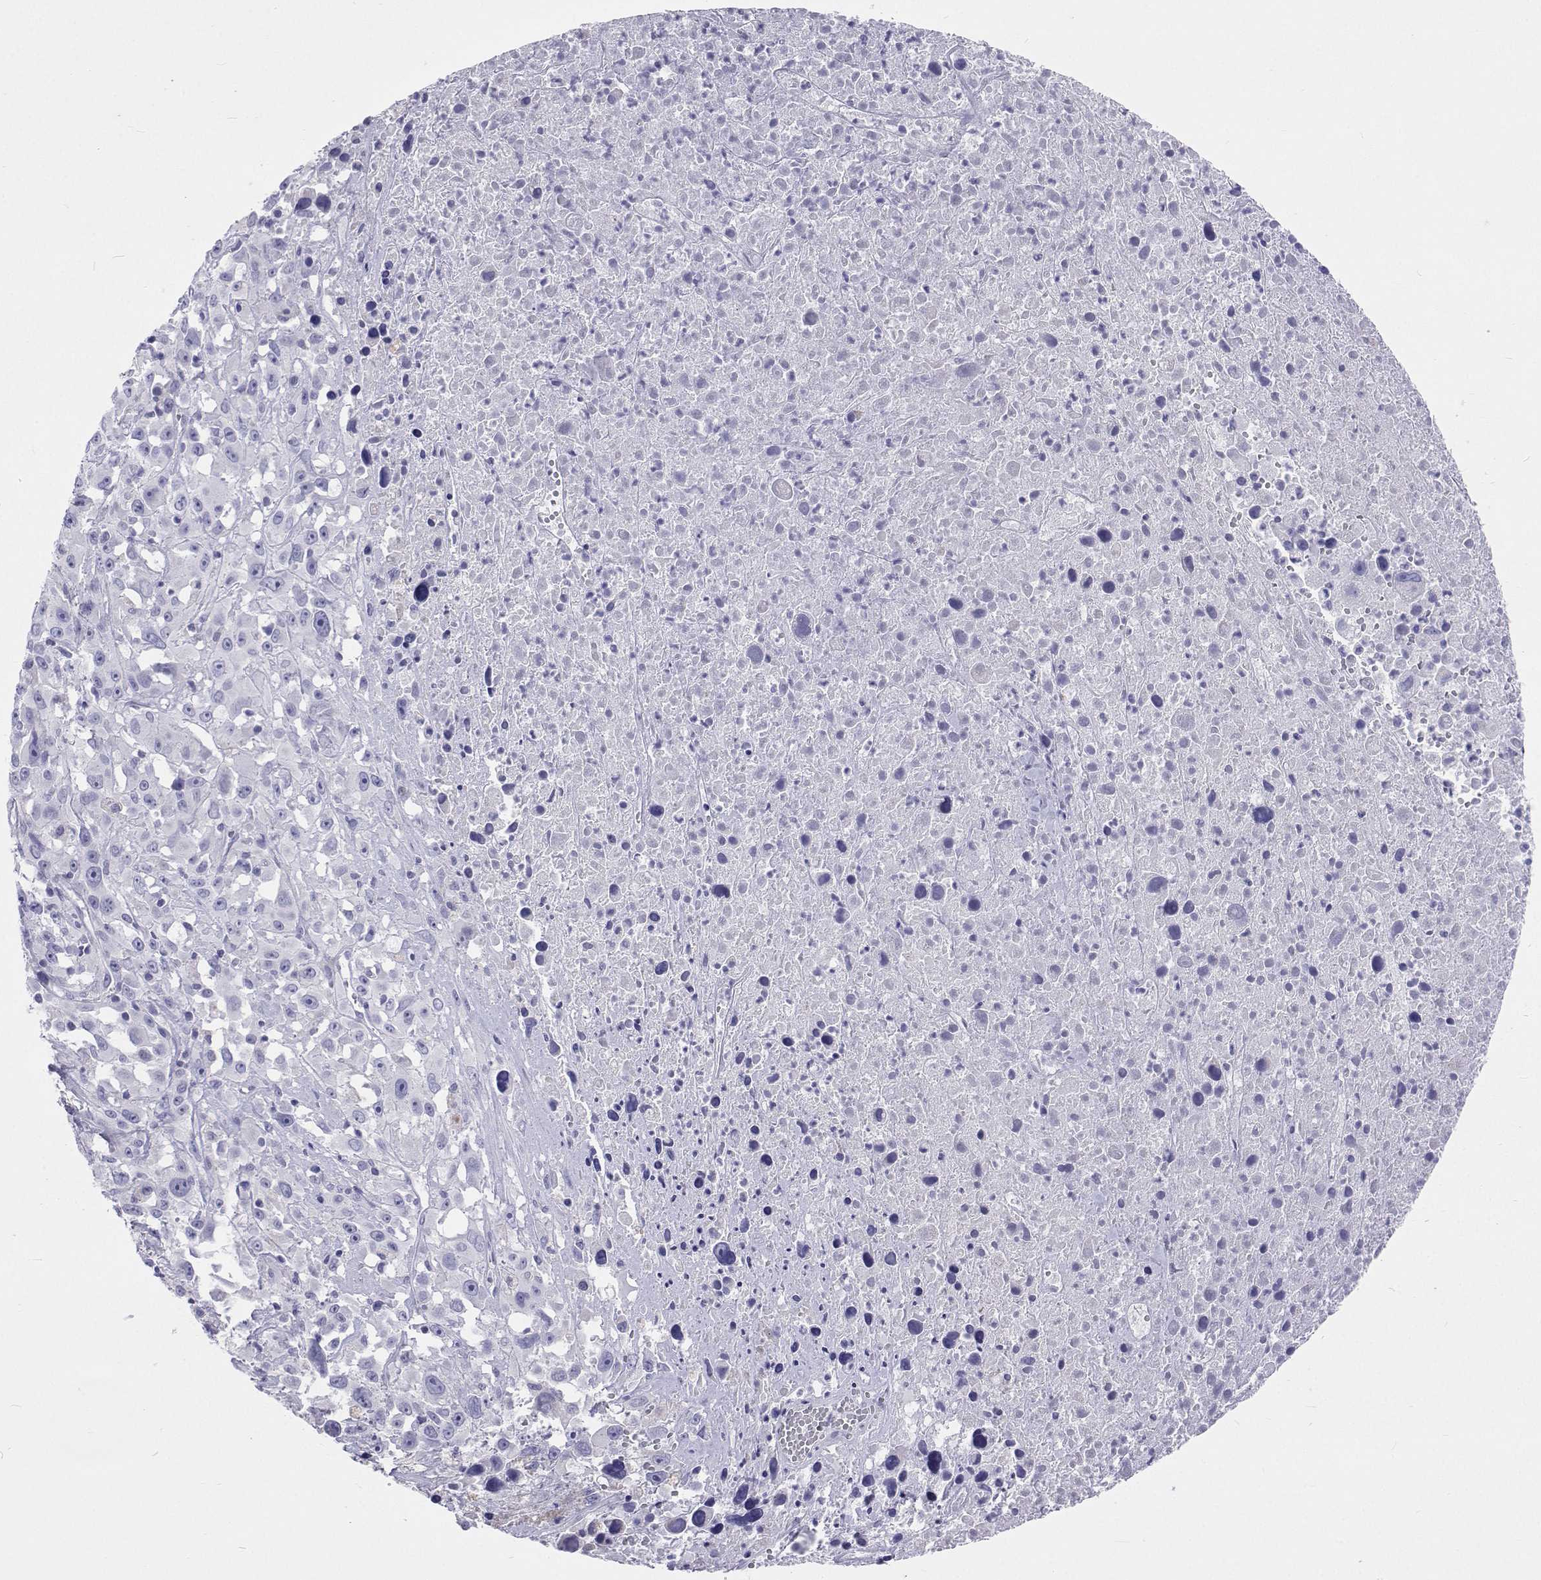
{"staining": {"intensity": "negative", "quantity": "none", "location": "none"}, "tissue": "melanoma", "cell_type": "Tumor cells", "image_type": "cancer", "snomed": [{"axis": "morphology", "description": "Malignant melanoma, Metastatic site"}, {"axis": "topography", "description": "Soft tissue"}], "caption": "This photomicrograph is of melanoma stained with IHC to label a protein in brown with the nuclei are counter-stained blue. There is no positivity in tumor cells.", "gene": "UMODL1", "patient": {"sex": "male", "age": 50}}